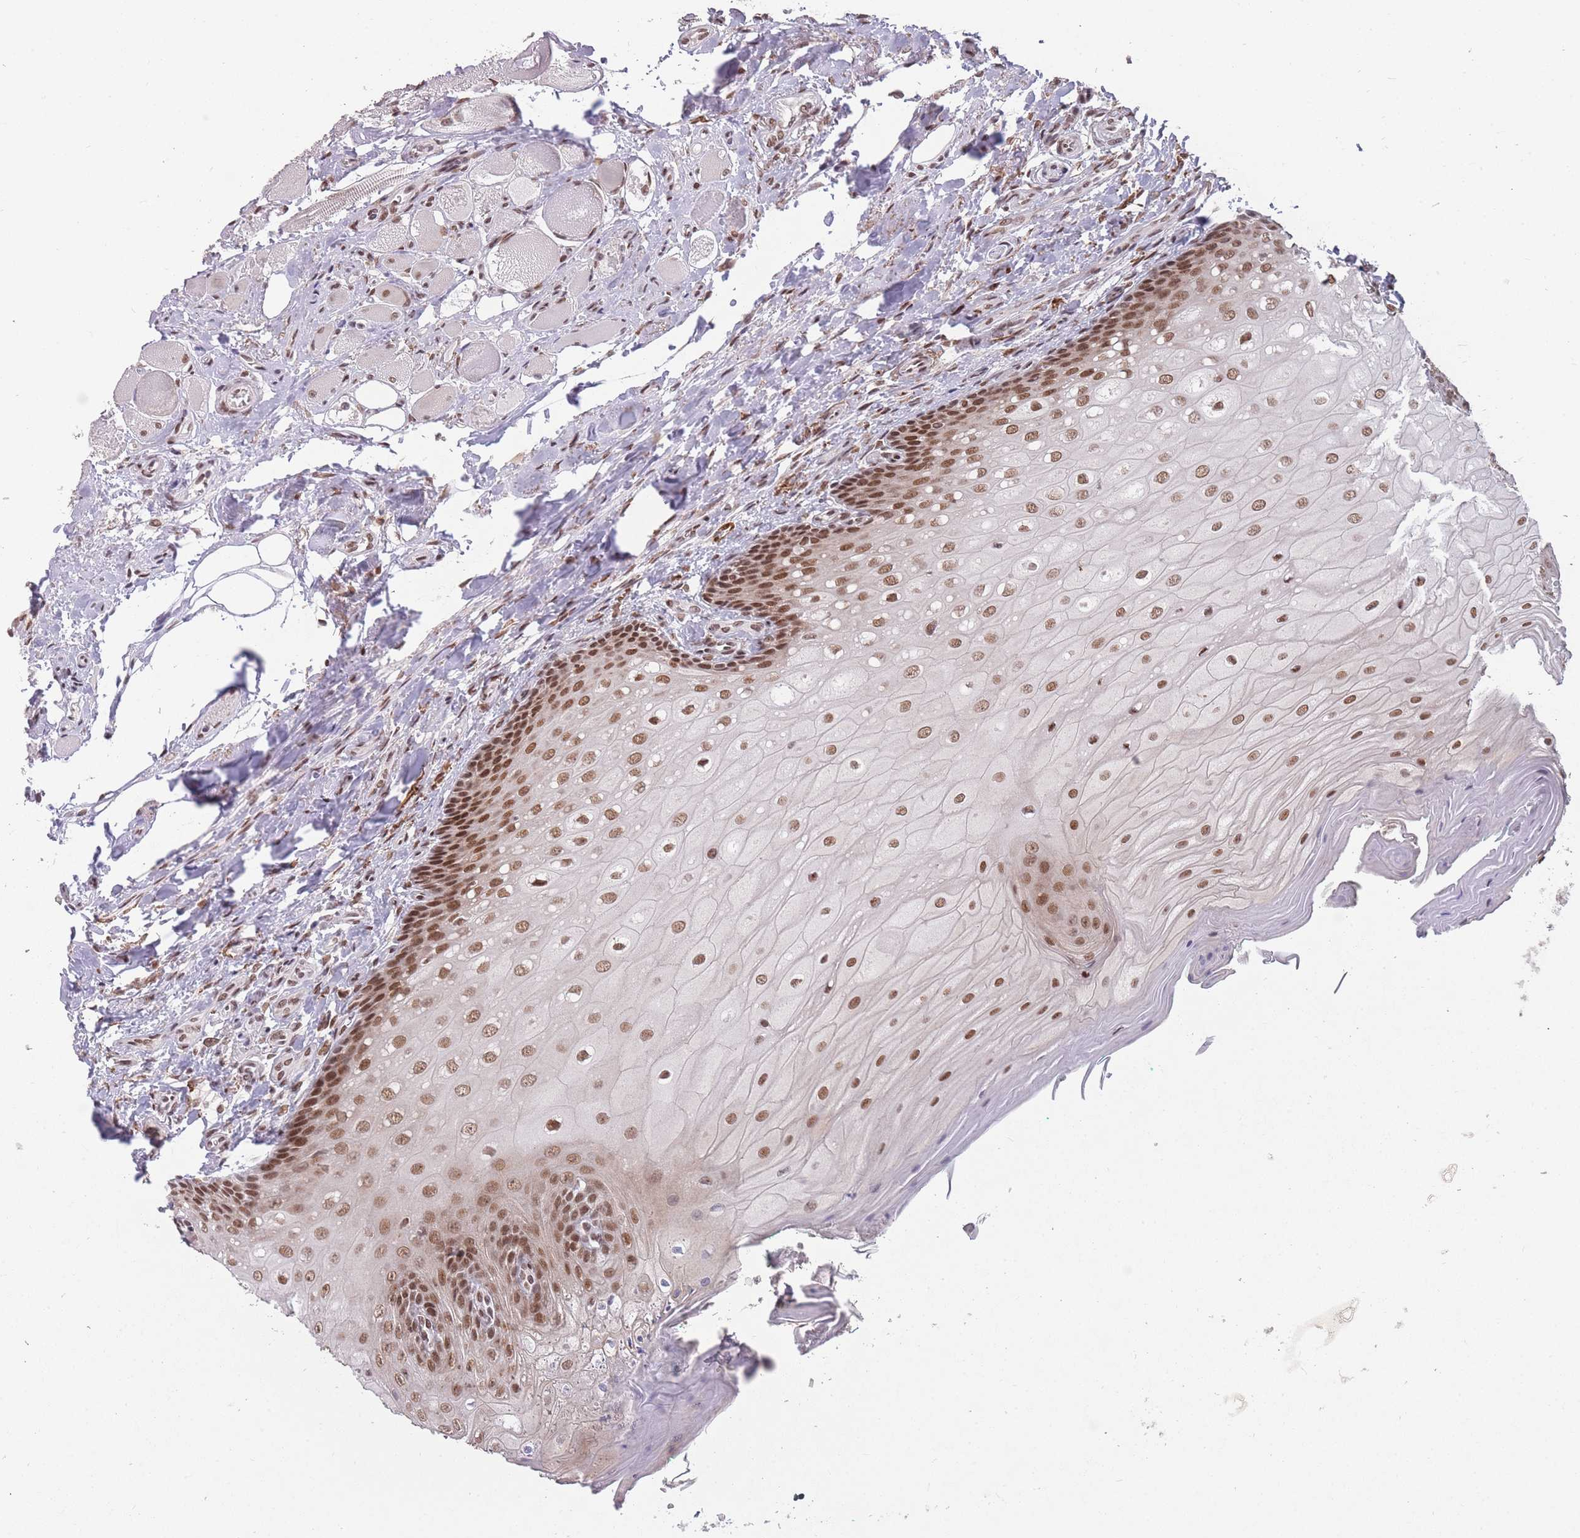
{"staining": {"intensity": "moderate", "quantity": ">75%", "location": "nuclear"}, "tissue": "oral mucosa", "cell_type": "Squamous epithelial cells", "image_type": "normal", "snomed": [{"axis": "morphology", "description": "Normal tissue, NOS"}, {"axis": "morphology", "description": "Squamous cell carcinoma, NOS"}, {"axis": "topography", "description": "Oral tissue"}, {"axis": "topography", "description": "Tounge, NOS"}, {"axis": "topography", "description": "Head-Neck"}], "caption": "Immunohistochemical staining of unremarkable oral mucosa exhibits >75% levels of moderate nuclear protein expression in approximately >75% of squamous epithelial cells.", "gene": "HNRNPUL1", "patient": {"sex": "male", "age": 79}}